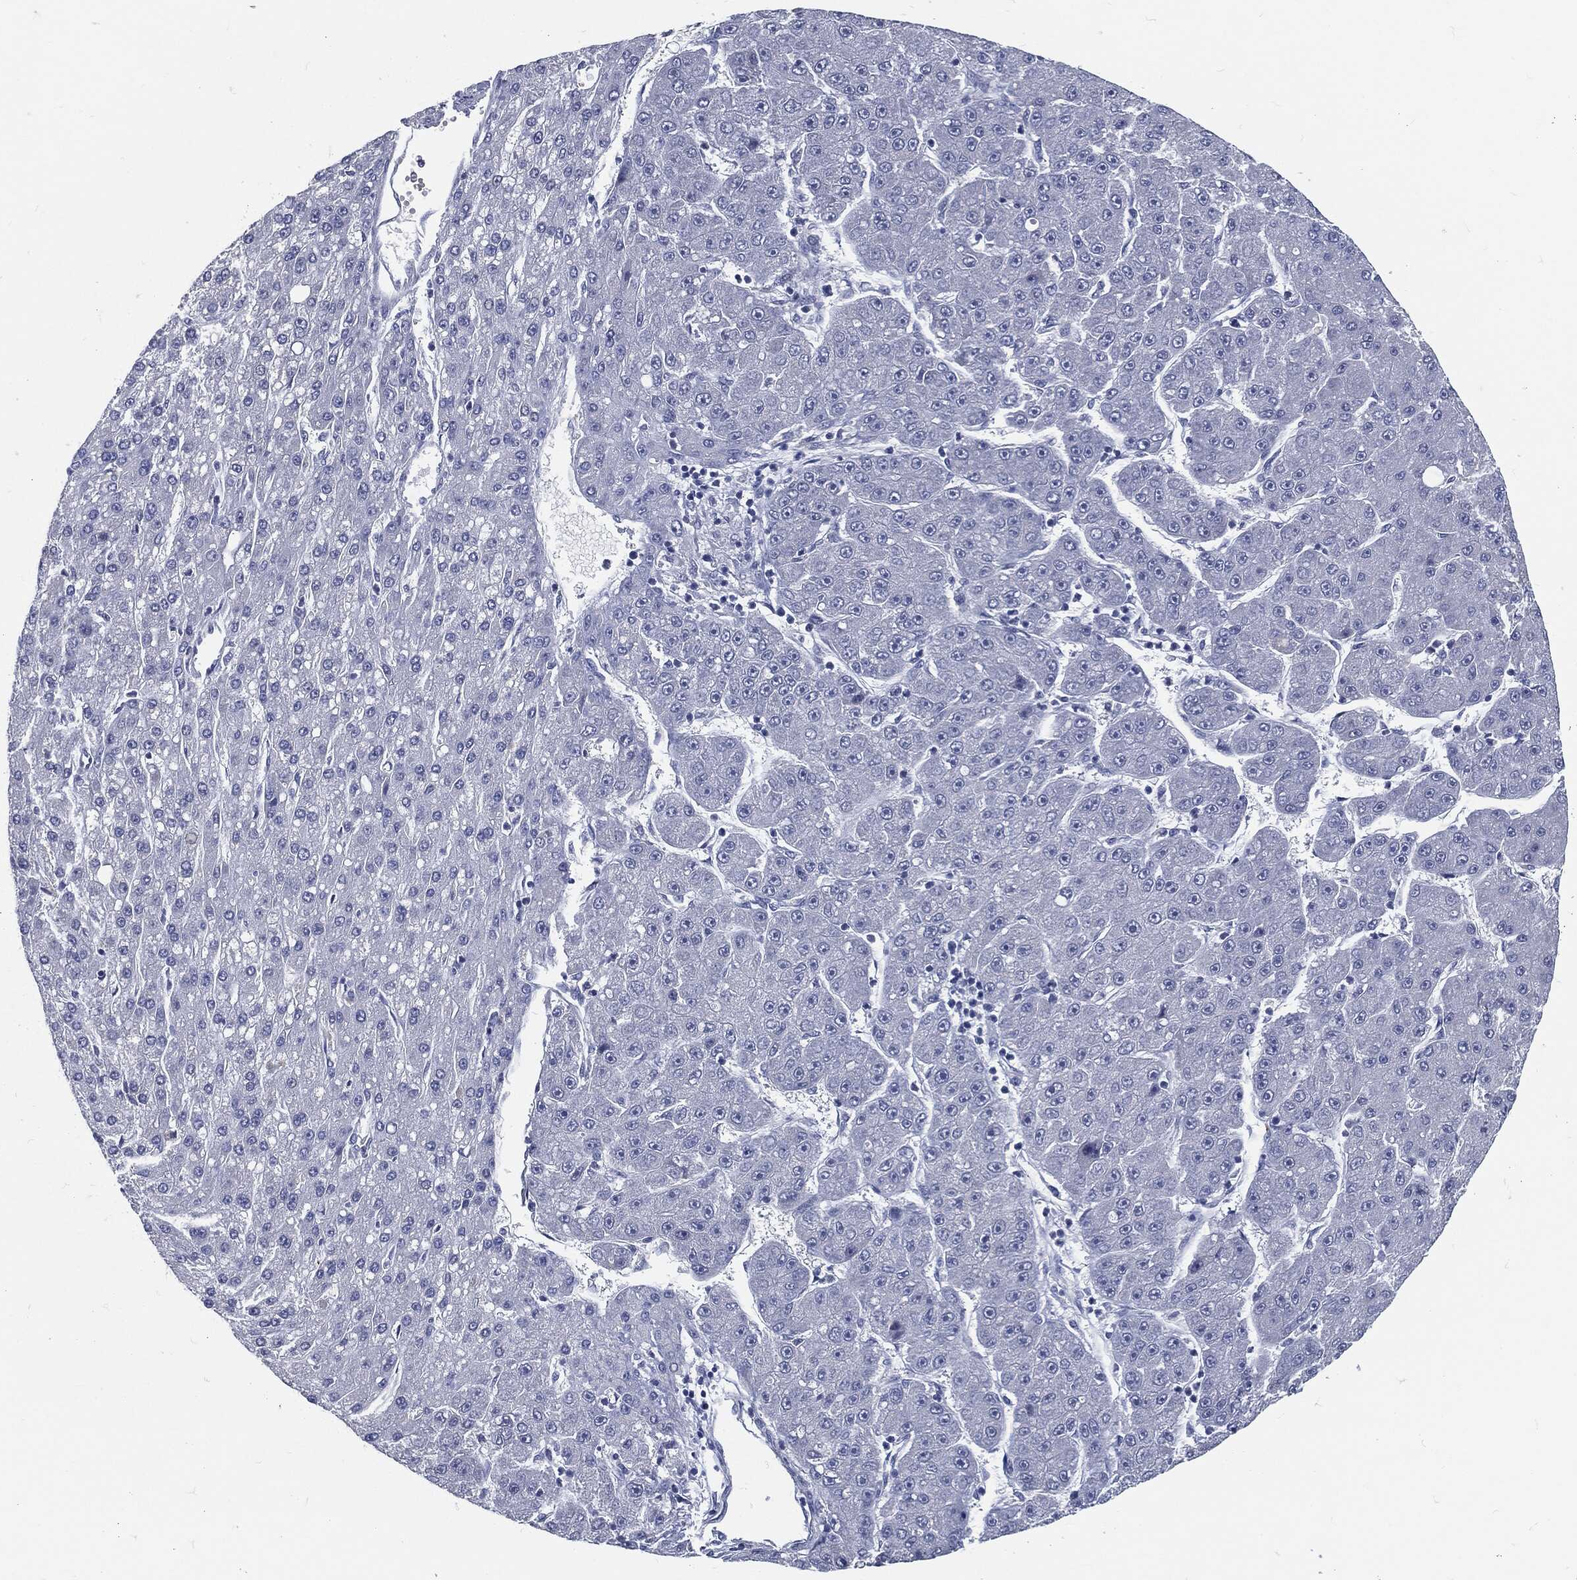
{"staining": {"intensity": "negative", "quantity": "none", "location": "none"}, "tissue": "liver cancer", "cell_type": "Tumor cells", "image_type": "cancer", "snomed": [{"axis": "morphology", "description": "Carcinoma, Hepatocellular, NOS"}, {"axis": "topography", "description": "Liver"}], "caption": "A high-resolution histopathology image shows IHC staining of liver hepatocellular carcinoma, which shows no significant expression in tumor cells.", "gene": "PROM1", "patient": {"sex": "male", "age": 67}}